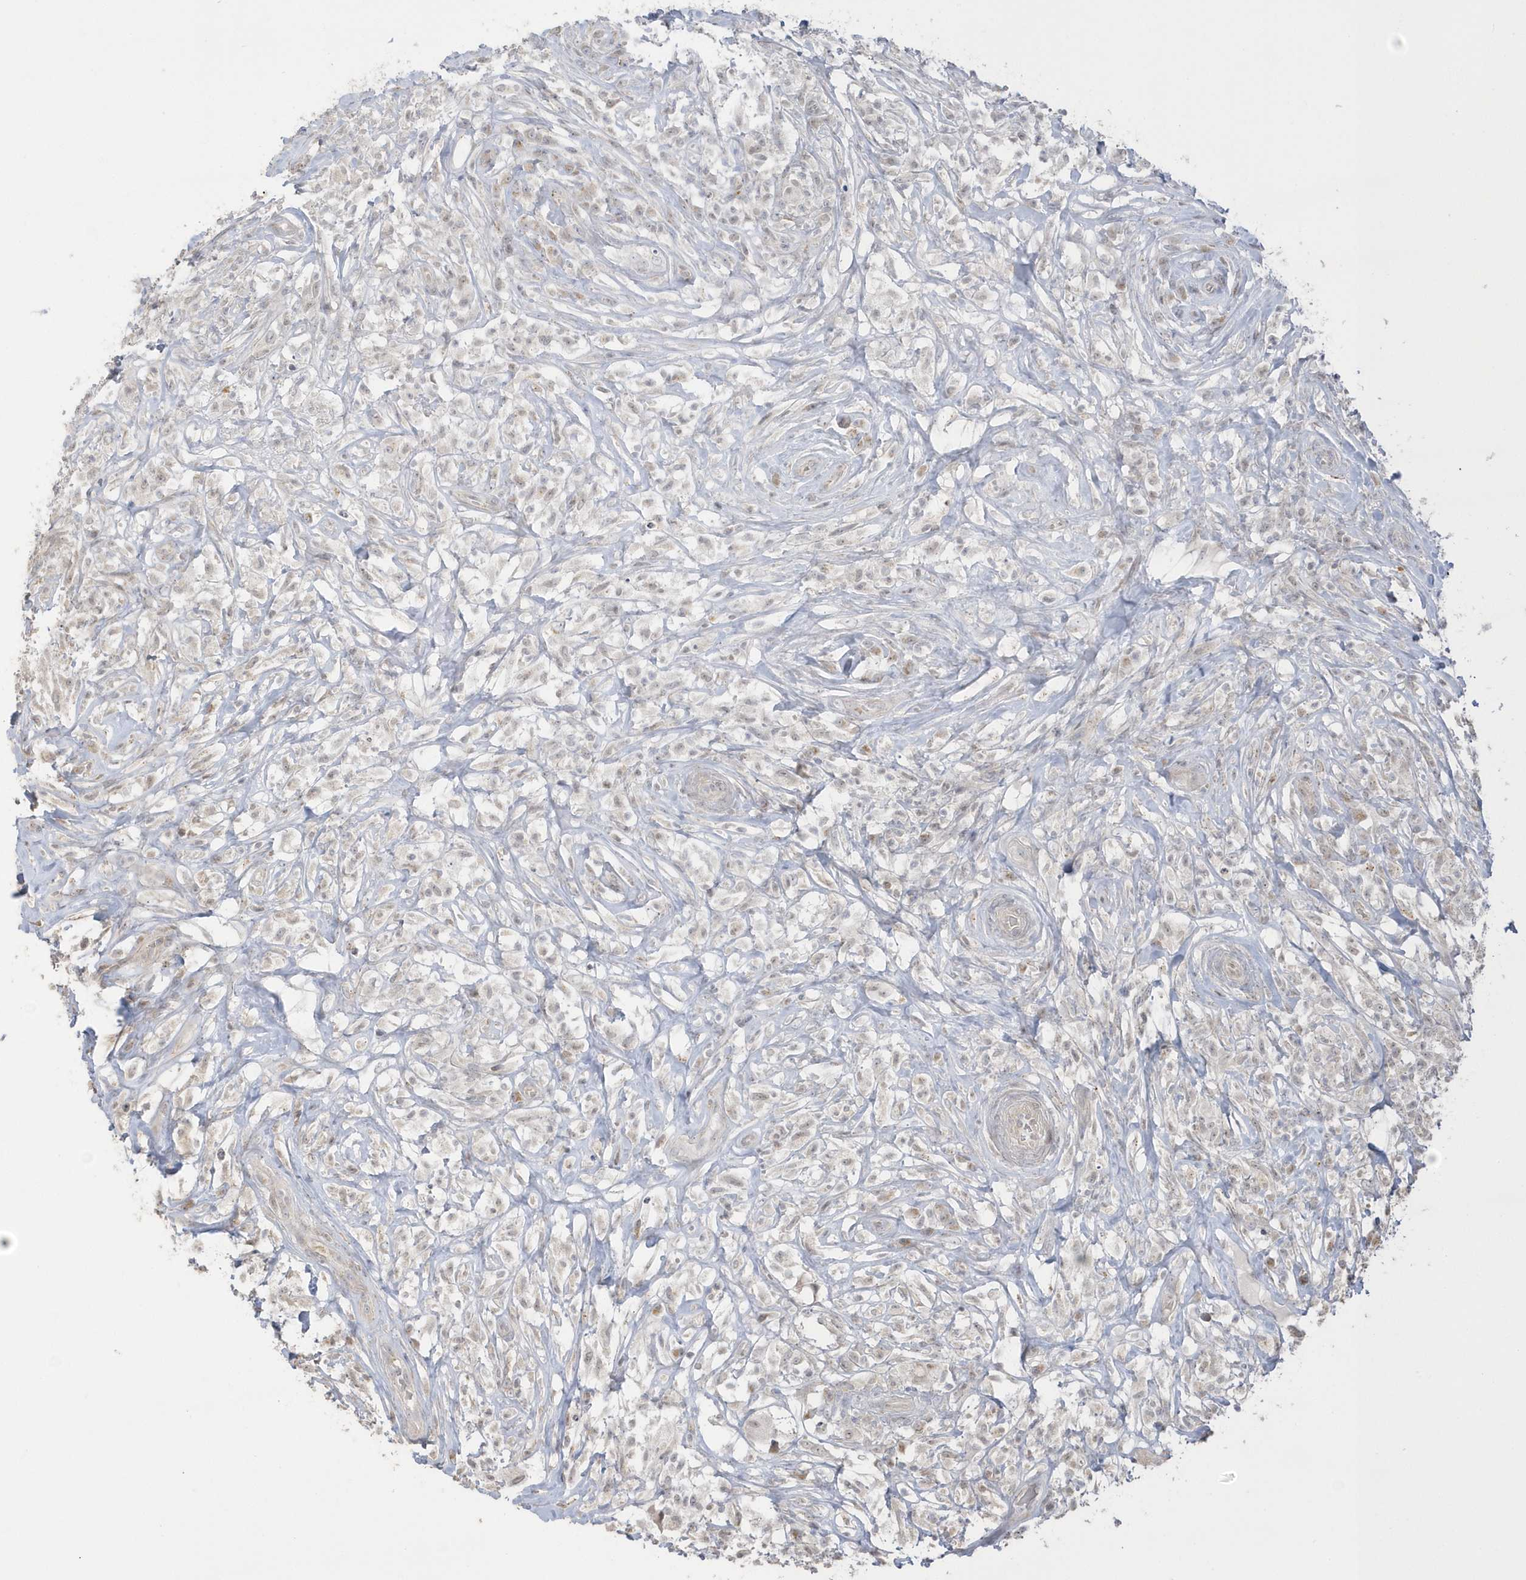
{"staining": {"intensity": "negative", "quantity": "none", "location": "none"}, "tissue": "testis cancer", "cell_type": "Tumor cells", "image_type": "cancer", "snomed": [{"axis": "morphology", "description": "Seminoma, NOS"}, {"axis": "topography", "description": "Testis"}], "caption": "Immunohistochemistry image of testis seminoma stained for a protein (brown), which reveals no expression in tumor cells.", "gene": "NAF1", "patient": {"sex": "male", "age": 49}}